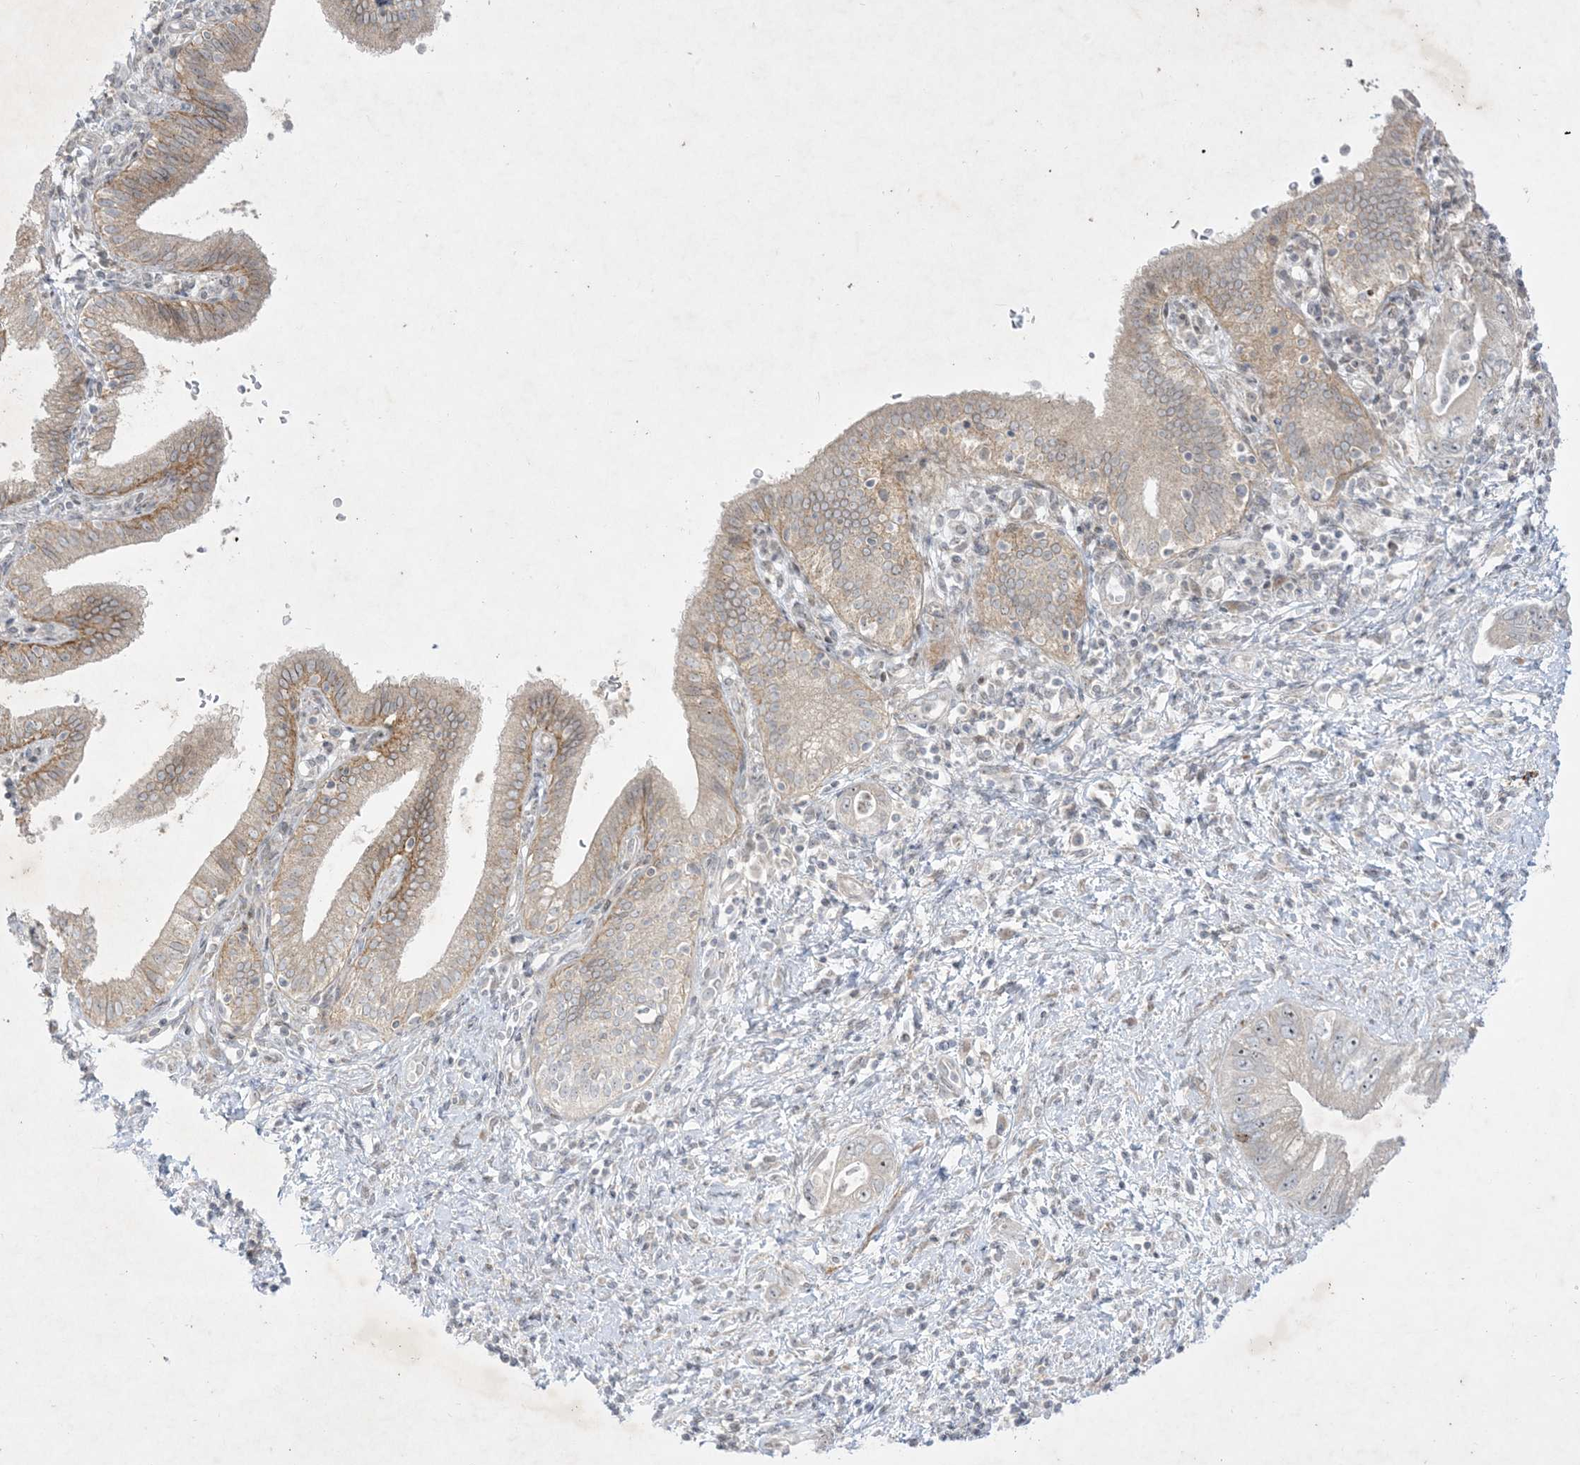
{"staining": {"intensity": "weak", "quantity": "<25%", "location": "cytoplasmic/membranous"}, "tissue": "pancreatic cancer", "cell_type": "Tumor cells", "image_type": "cancer", "snomed": [{"axis": "morphology", "description": "Adenocarcinoma, NOS"}, {"axis": "topography", "description": "Pancreas"}], "caption": "Pancreatic cancer stained for a protein using immunohistochemistry exhibits no expression tumor cells.", "gene": "SOGA3", "patient": {"sex": "female", "age": 73}}